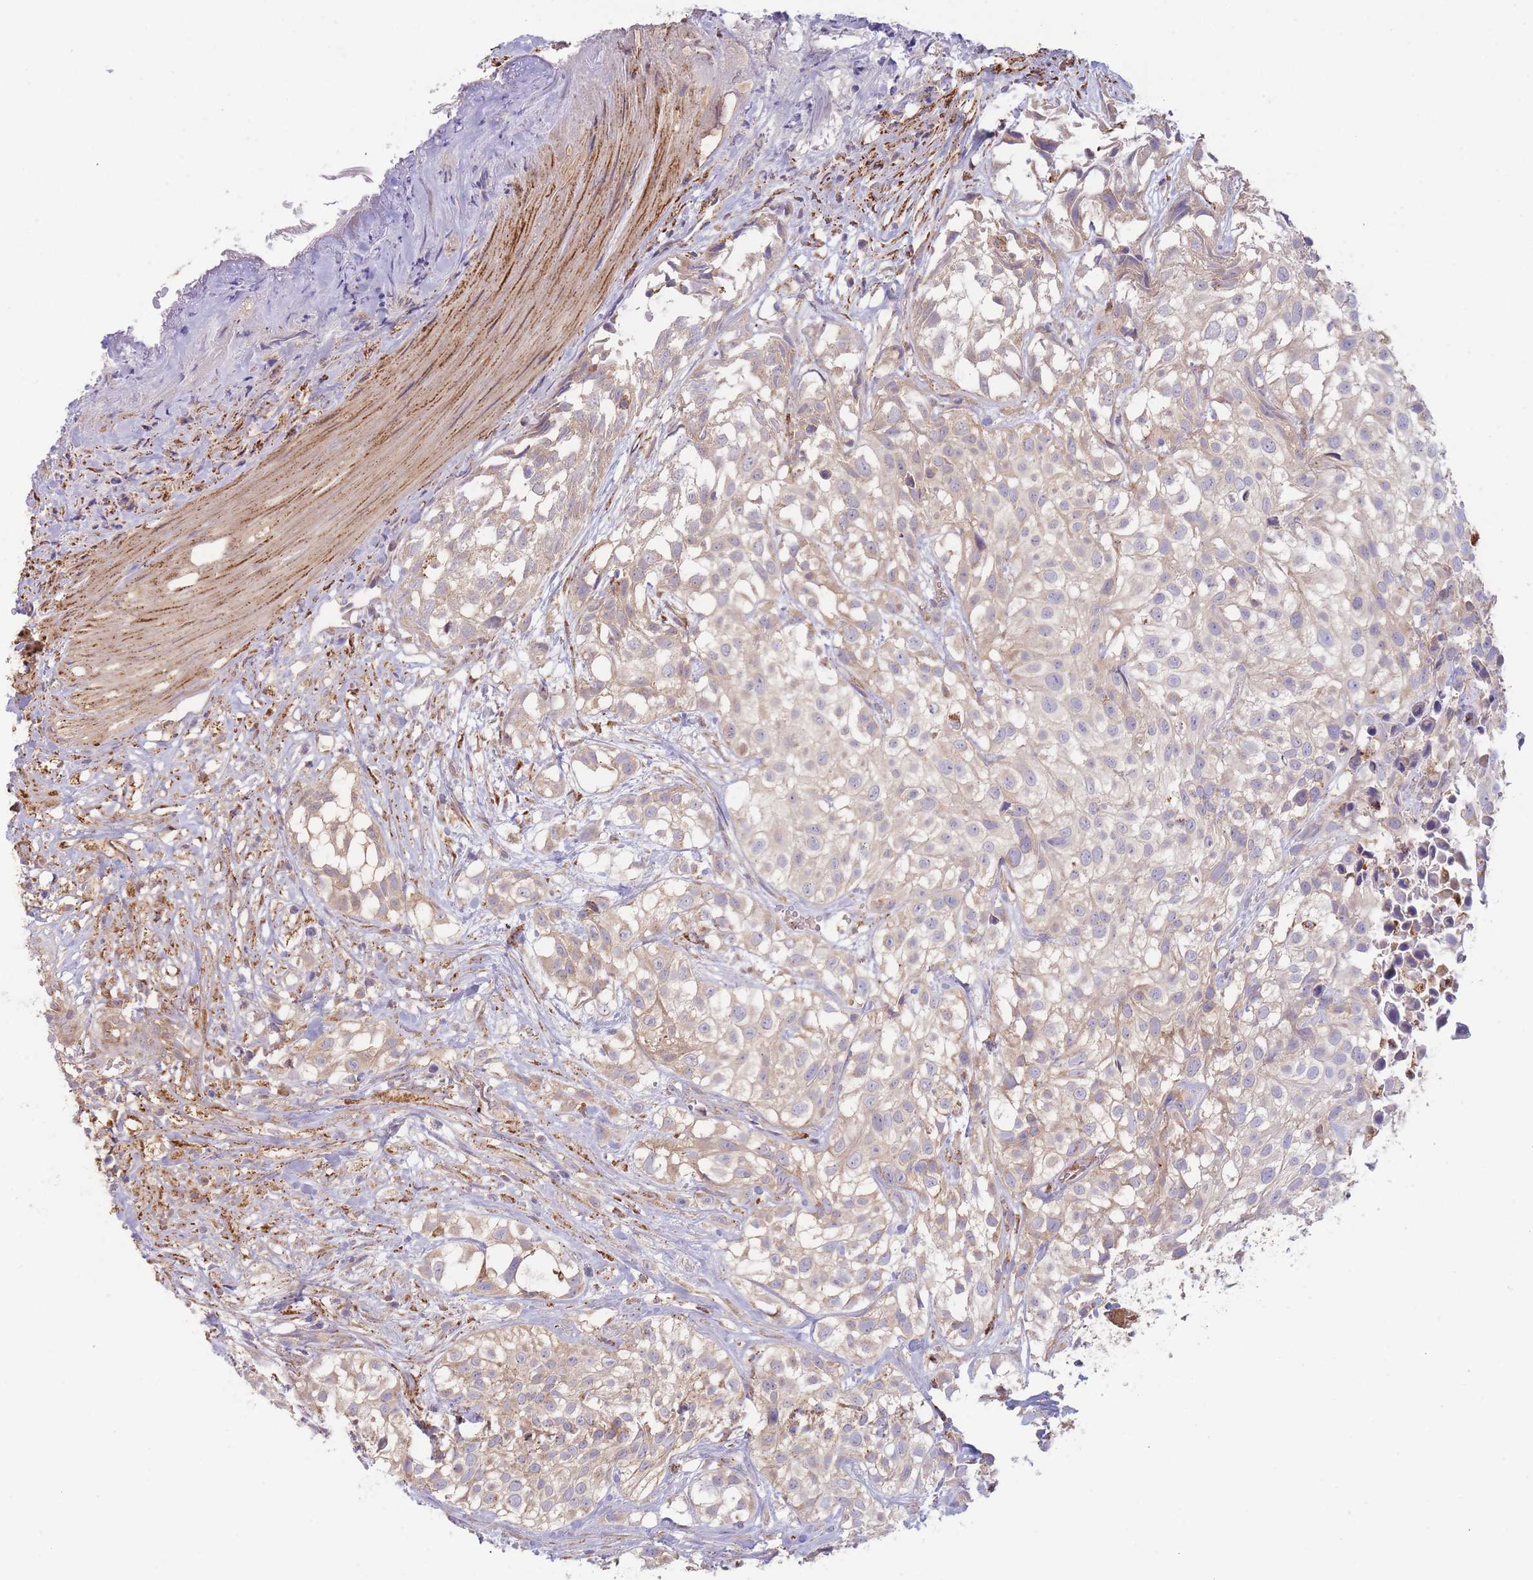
{"staining": {"intensity": "weak", "quantity": ">75%", "location": "cytoplasmic/membranous"}, "tissue": "urothelial cancer", "cell_type": "Tumor cells", "image_type": "cancer", "snomed": [{"axis": "morphology", "description": "Urothelial carcinoma, High grade"}, {"axis": "topography", "description": "Urinary bladder"}], "caption": "Weak cytoplasmic/membranous protein staining is identified in about >75% of tumor cells in urothelial cancer.", "gene": "MRPL17", "patient": {"sex": "male", "age": 56}}